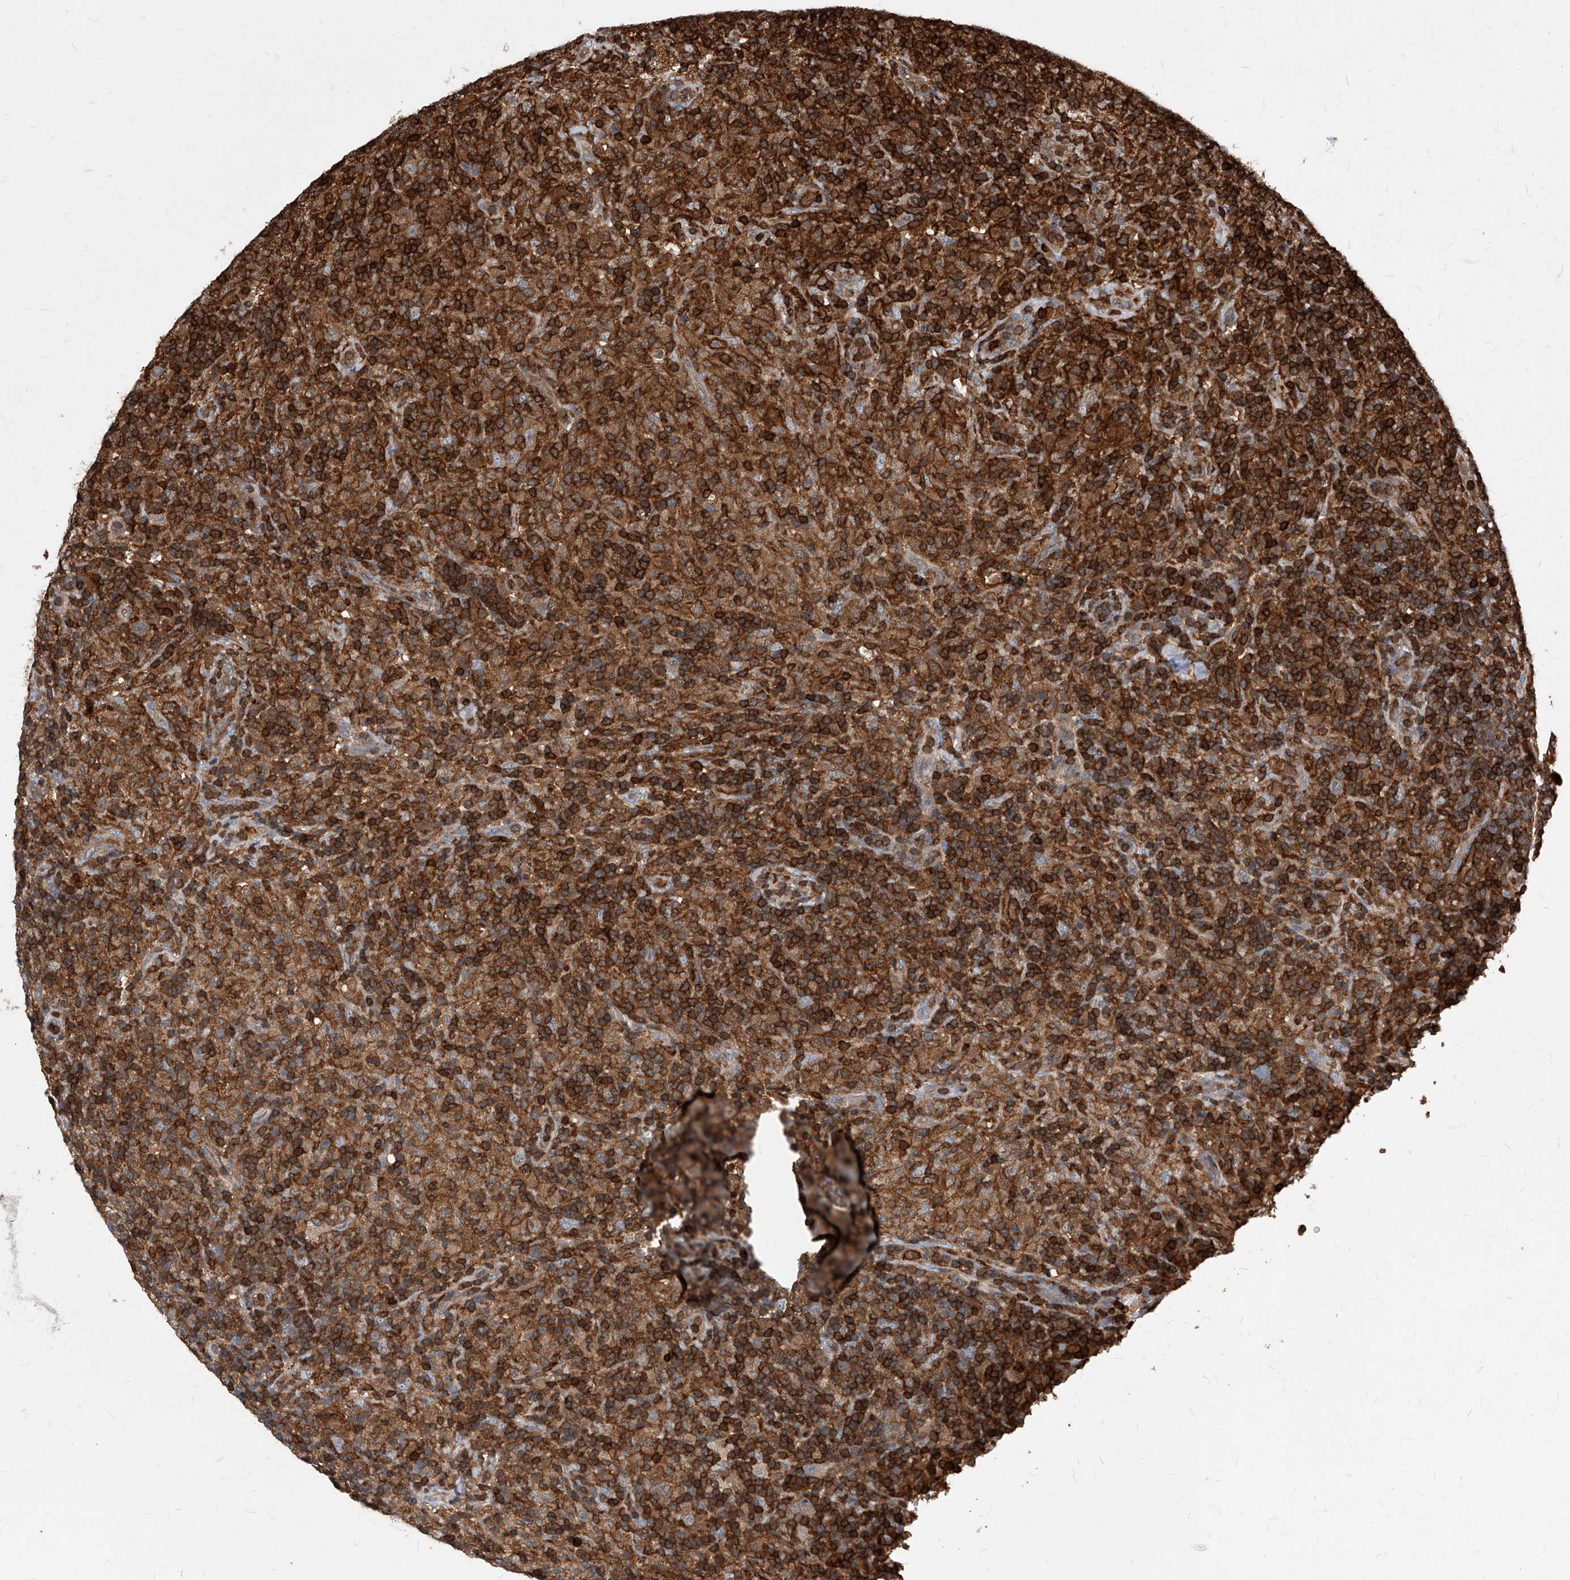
{"staining": {"intensity": "negative", "quantity": "none", "location": "none"}, "tissue": "lymphoma", "cell_type": "Tumor cells", "image_type": "cancer", "snomed": [{"axis": "morphology", "description": "Hodgkin's disease, NOS"}, {"axis": "topography", "description": "Lymph node"}], "caption": "High power microscopy photomicrograph of an immunohistochemistry (IHC) histopathology image of lymphoma, revealing no significant staining in tumor cells. Brightfield microscopy of IHC stained with DAB (brown) and hematoxylin (blue), captured at high magnification.", "gene": "ABRACL", "patient": {"sex": "male", "age": 70}}